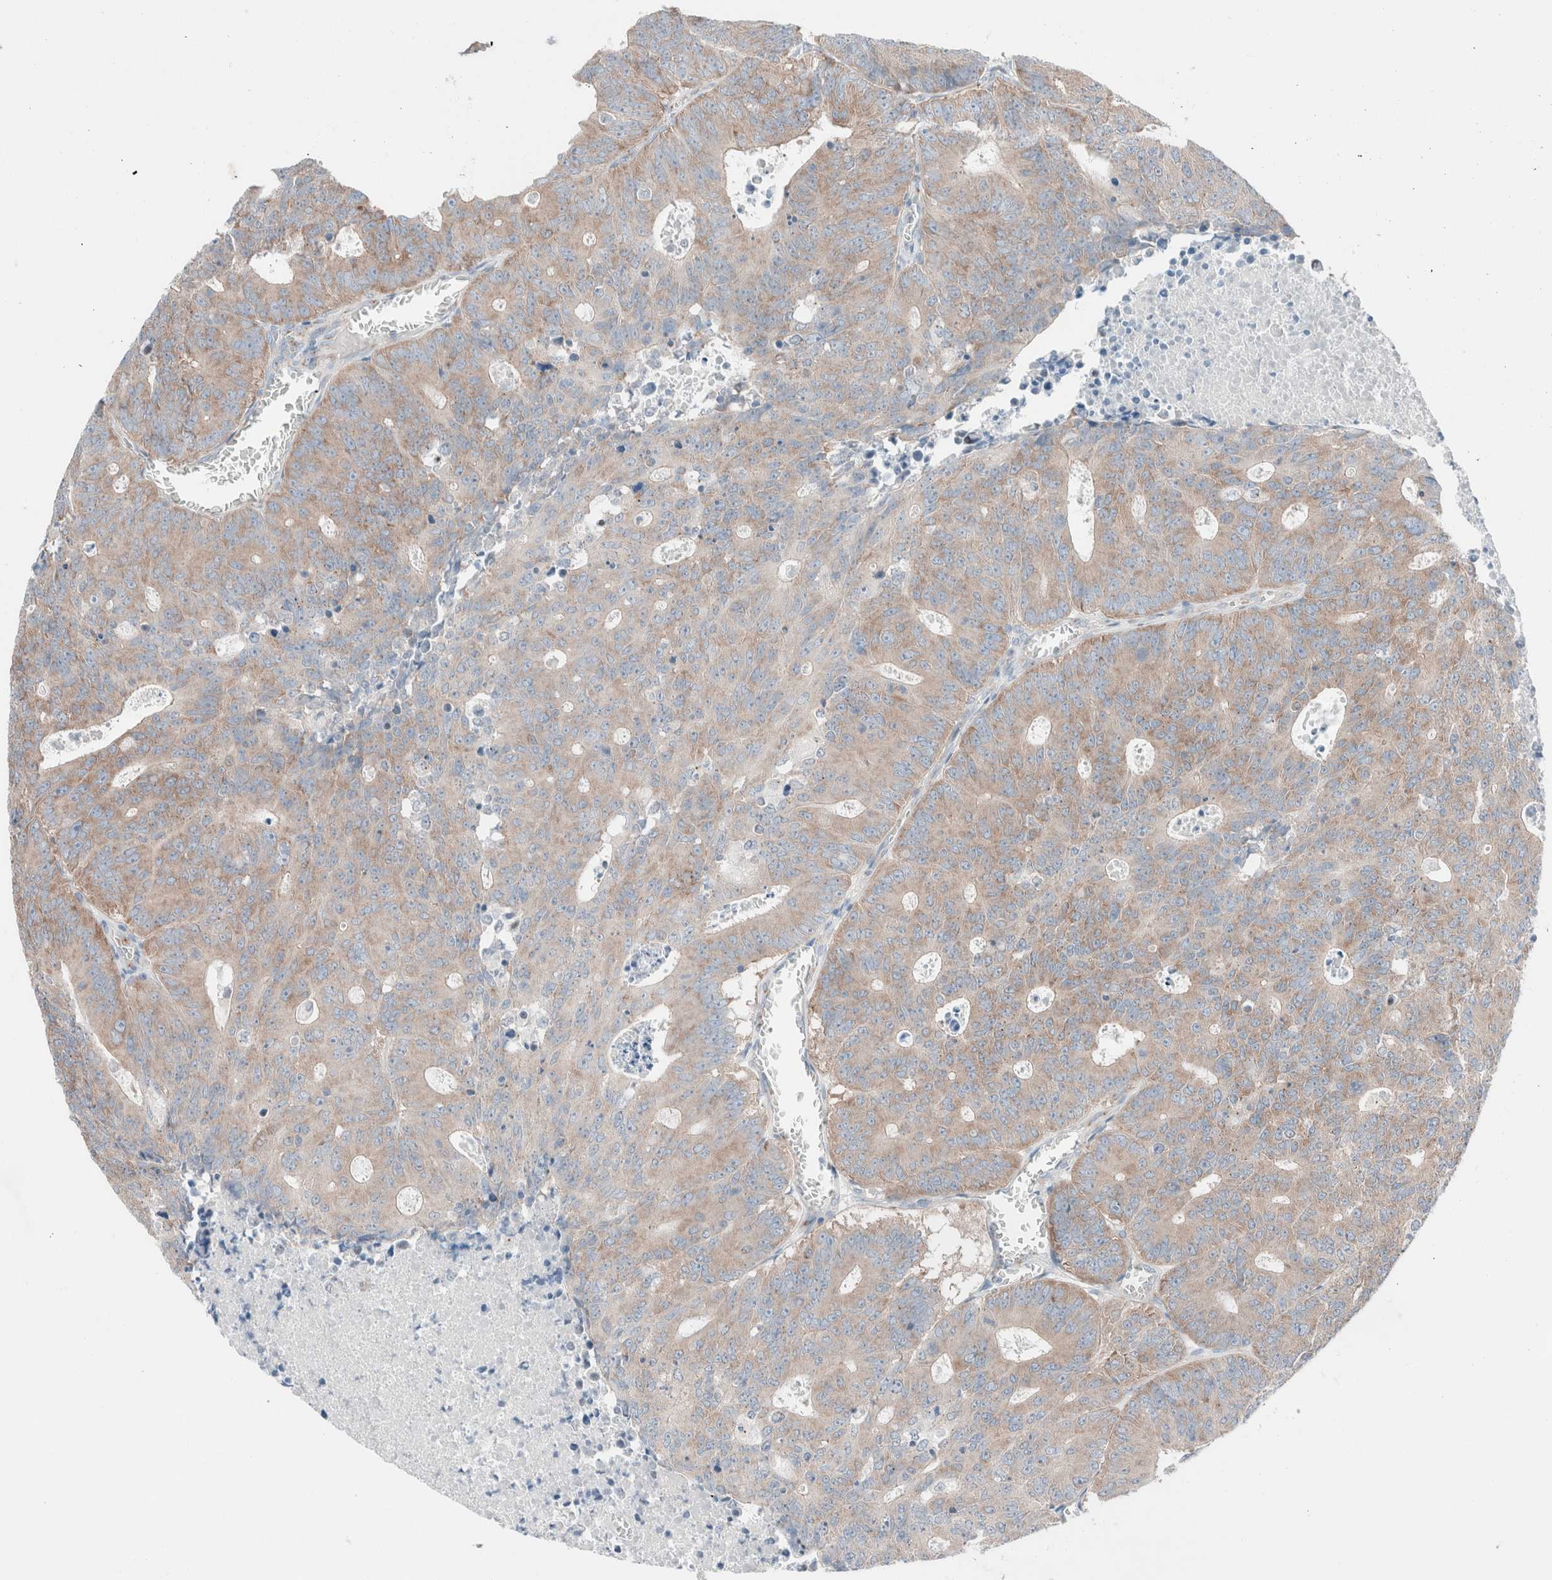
{"staining": {"intensity": "weak", "quantity": "25%-75%", "location": "cytoplasmic/membranous"}, "tissue": "colorectal cancer", "cell_type": "Tumor cells", "image_type": "cancer", "snomed": [{"axis": "morphology", "description": "Adenocarcinoma, NOS"}, {"axis": "topography", "description": "Colon"}], "caption": "Human adenocarcinoma (colorectal) stained with a protein marker reveals weak staining in tumor cells.", "gene": "CASC3", "patient": {"sex": "male", "age": 87}}